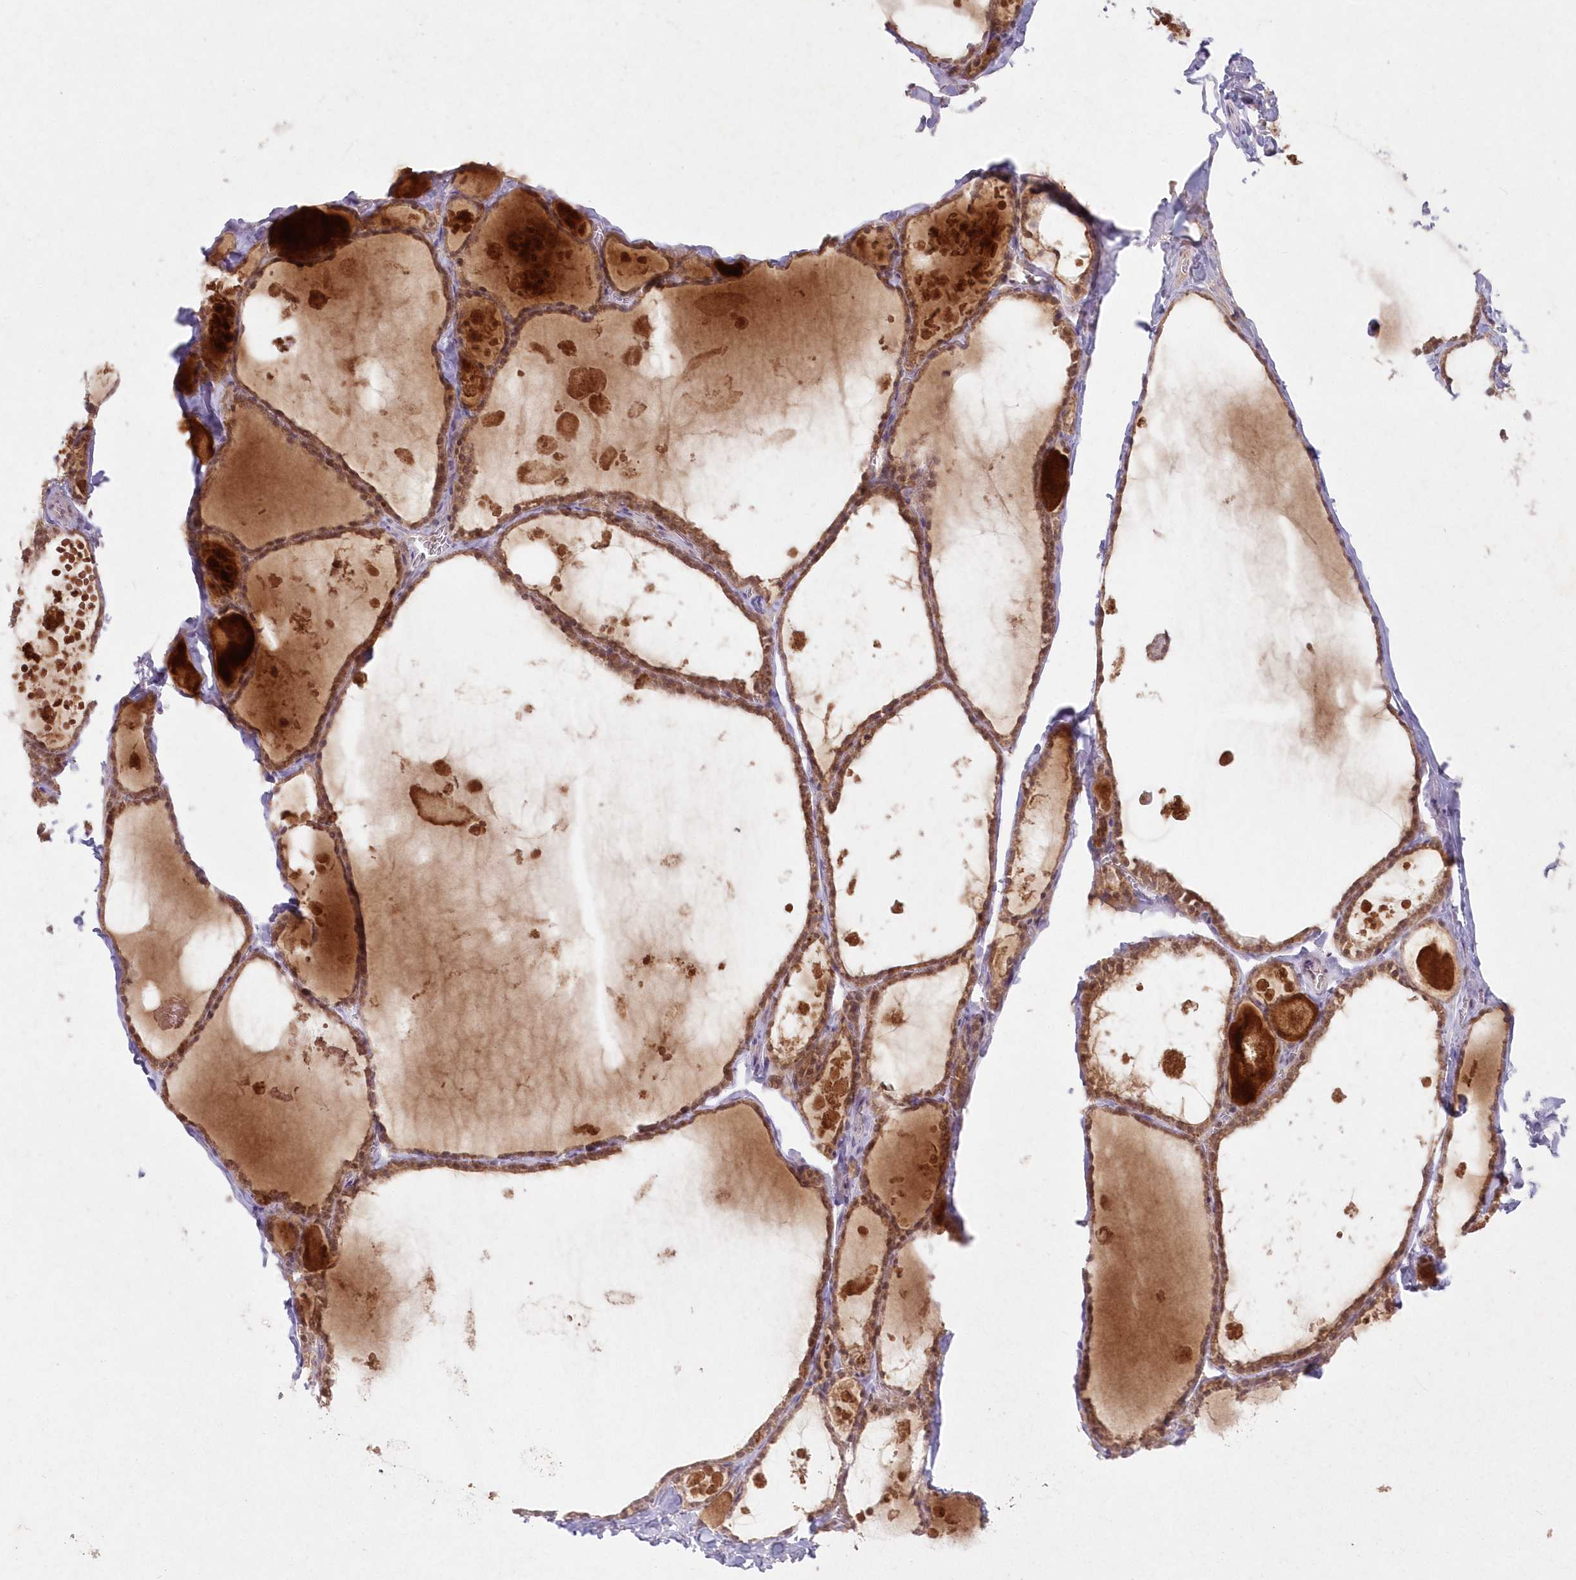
{"staining": {"intensity": "moderate", "quantity": ">75%", "location": "cytoplasmic/membranous,nuclear"}, "tissue": "thyroid gland", "cell_type": "Glandular cells", "image_type": "normal", "snomed": [{"axis": "morphology", "description": "Normal tissue, NOS"}, {"axis": "topography", "description": "Thyroid gland"}], "caption": "About >75% of glandular cells in benign human thyroid gland display moderate cytoplasmic/membranous,nuclear protein staining as visualized by brown immunohistochemical staining.", "gene": "ASCC1", "patient": {"sex": "male", "age": 56}}